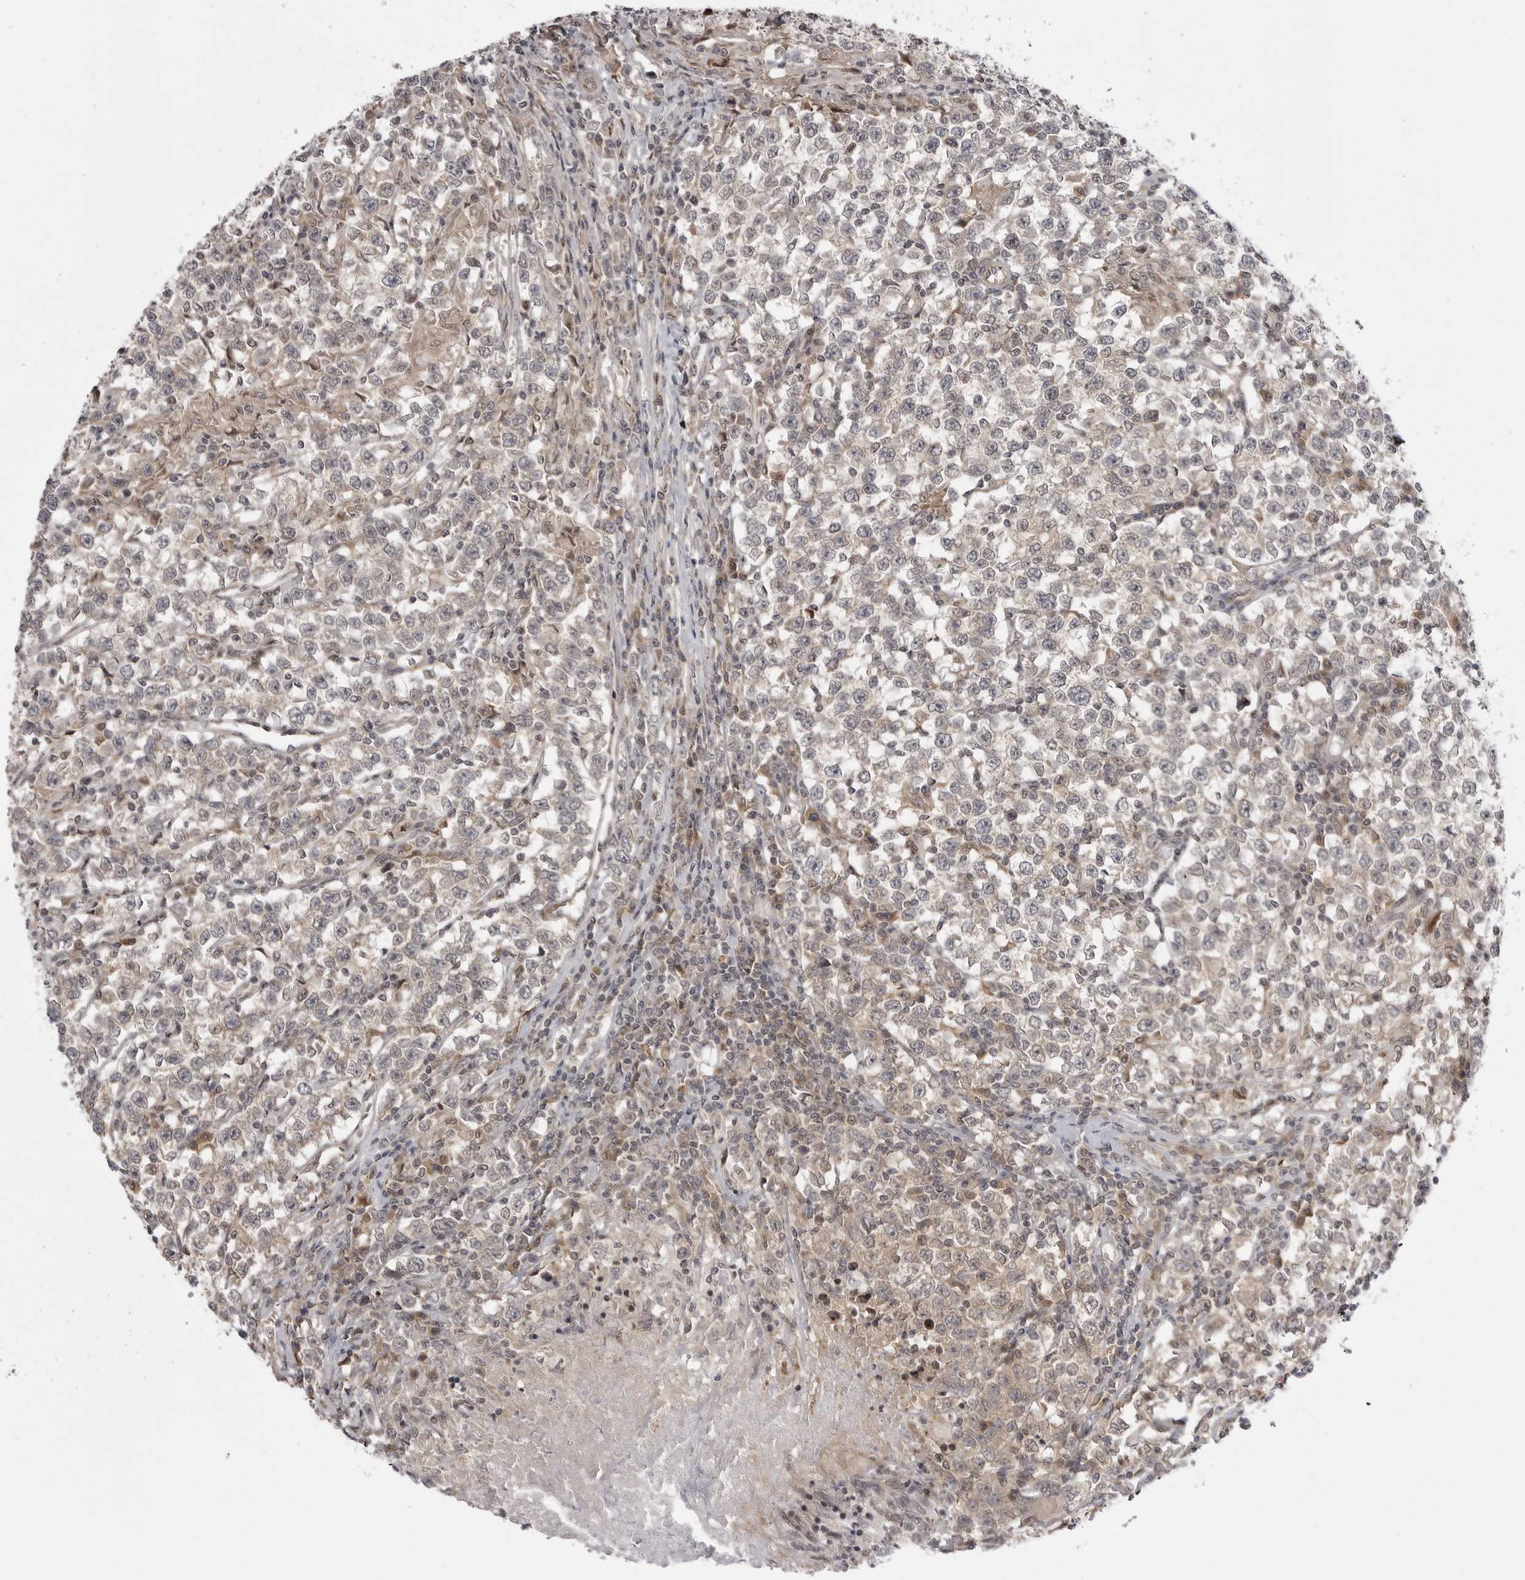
{"staining": {"intensity": "weak", "quantity": "25%-75%", "location": "cytoplasmic/membranous"}, "tissue": "testis cancer", "cell_type": "Tumor cells", "image_type": "cancer", "snomed": [{"axis": "morphology", "description": "Normal tissue, NOS"}, {"axis": "morphology", "description": "Seminoma, NOS"}, {"axis": "topography", "description": "Testis"}], "caption": "Immunohistochemical staining of testis cancer (seminoma) shows low levels of weak cytoplasmic/membranous positivity in about 25%-75% of tumor cells.", "gene": "PTK2B", "patient": {"sex": "male", "age": 43}}